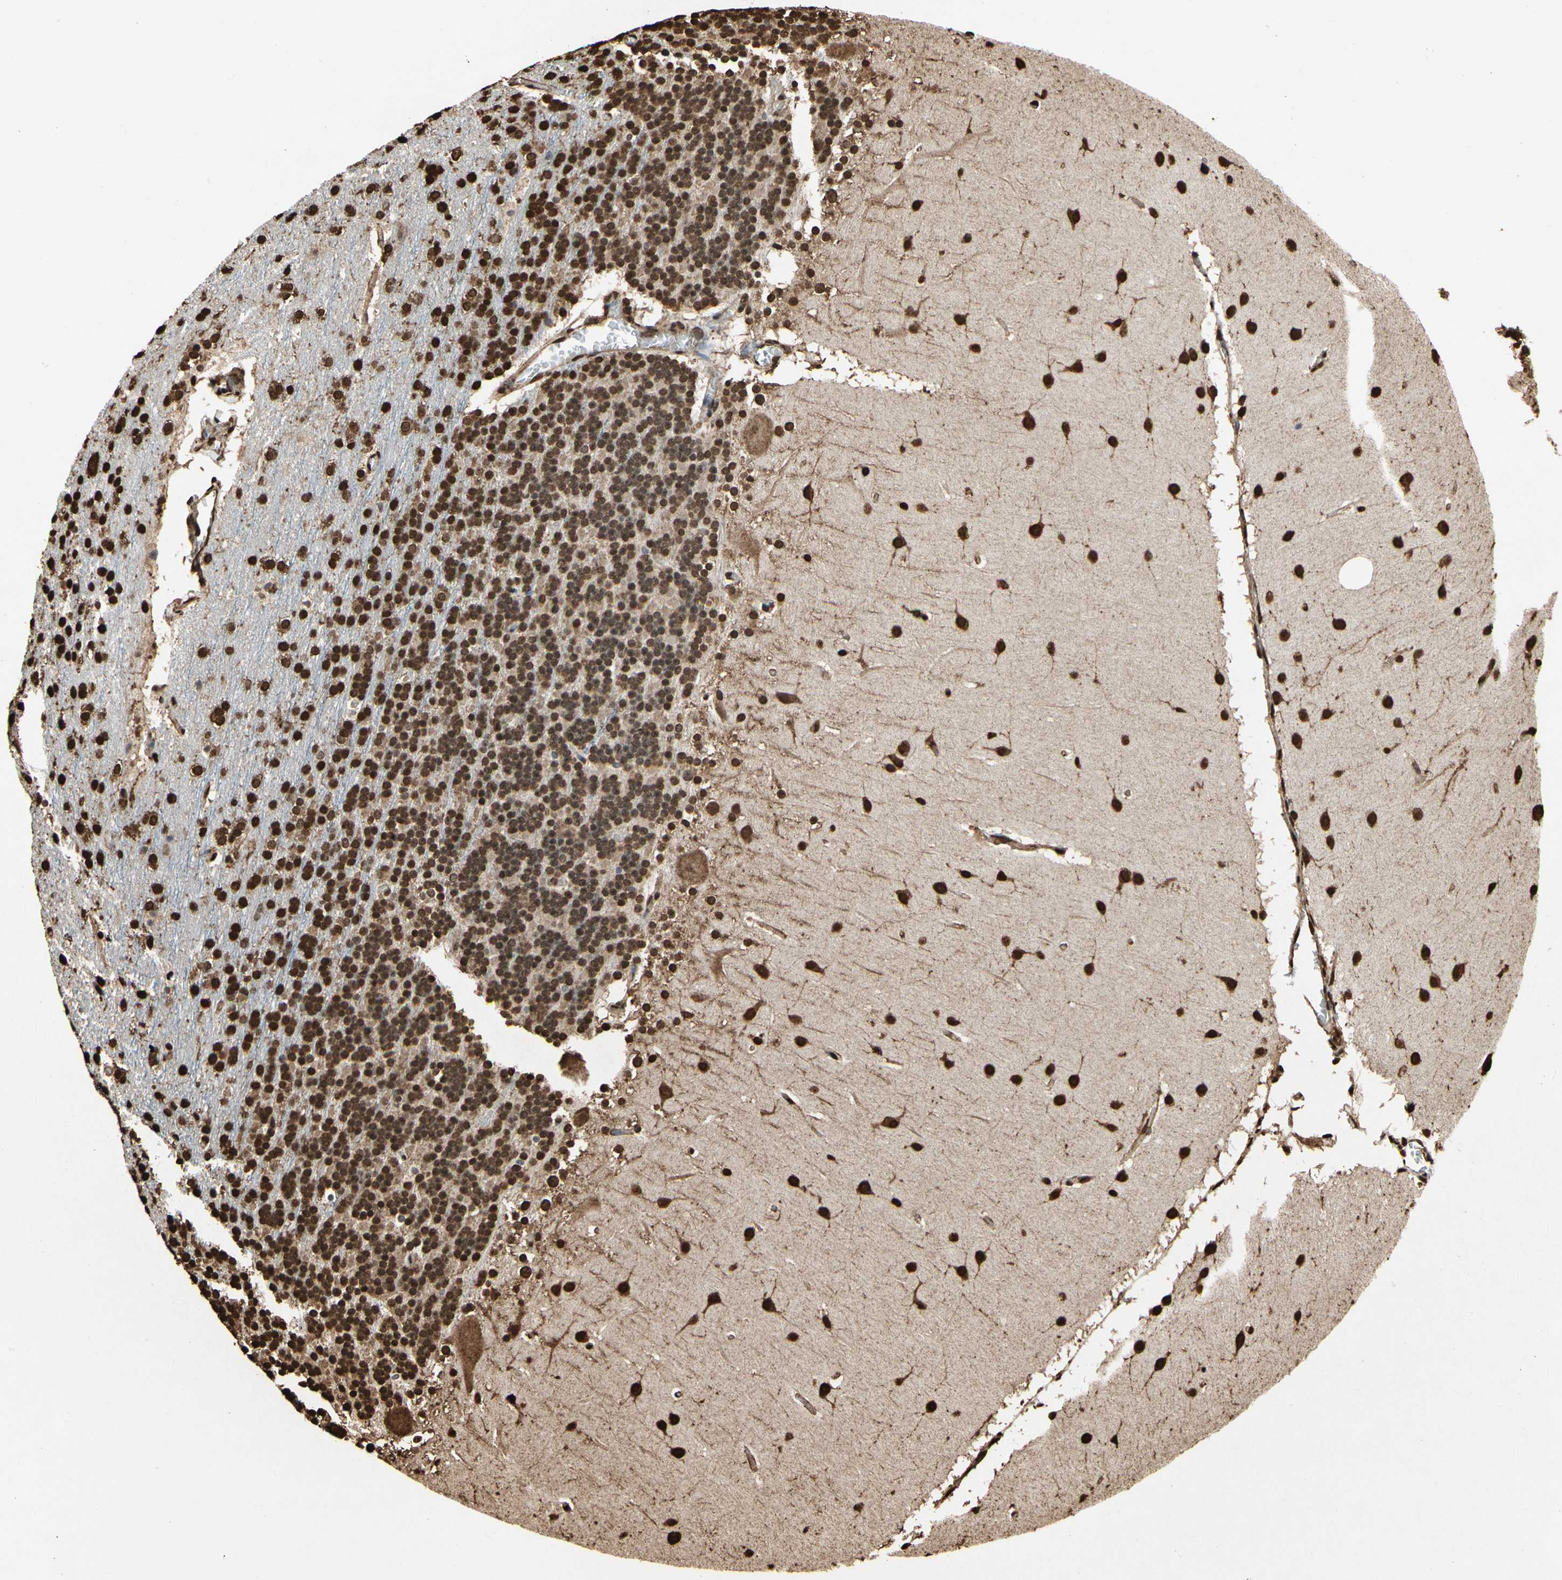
{"staining": {"intensity": "strong", "quantity": ">75%", "location": "nuclear"}, "tissue": "cerebellum", "cell_type": "Cells in granular layer", "image_type": "normal", "snomed": [{"axis": "morphology", "description": "Normal tissue, NOS"}, {"axis": "topography", "description": "Cerebellum"}], "caption": "Immunohistochemistry staining of unremarkable cerebellum, which exhibits high levels of strong nuclear staining in approximately >75% of cells in granular layer indicating strong nuclear protein staining. The staining was performed using DAB (3,3'-diaminobenzidine) (brown) for protein detection and nuclei were counterstained in hematoxylin (blue).", "gene": "HNRNPK", "patient": {"sex": "female", "age": 19}}